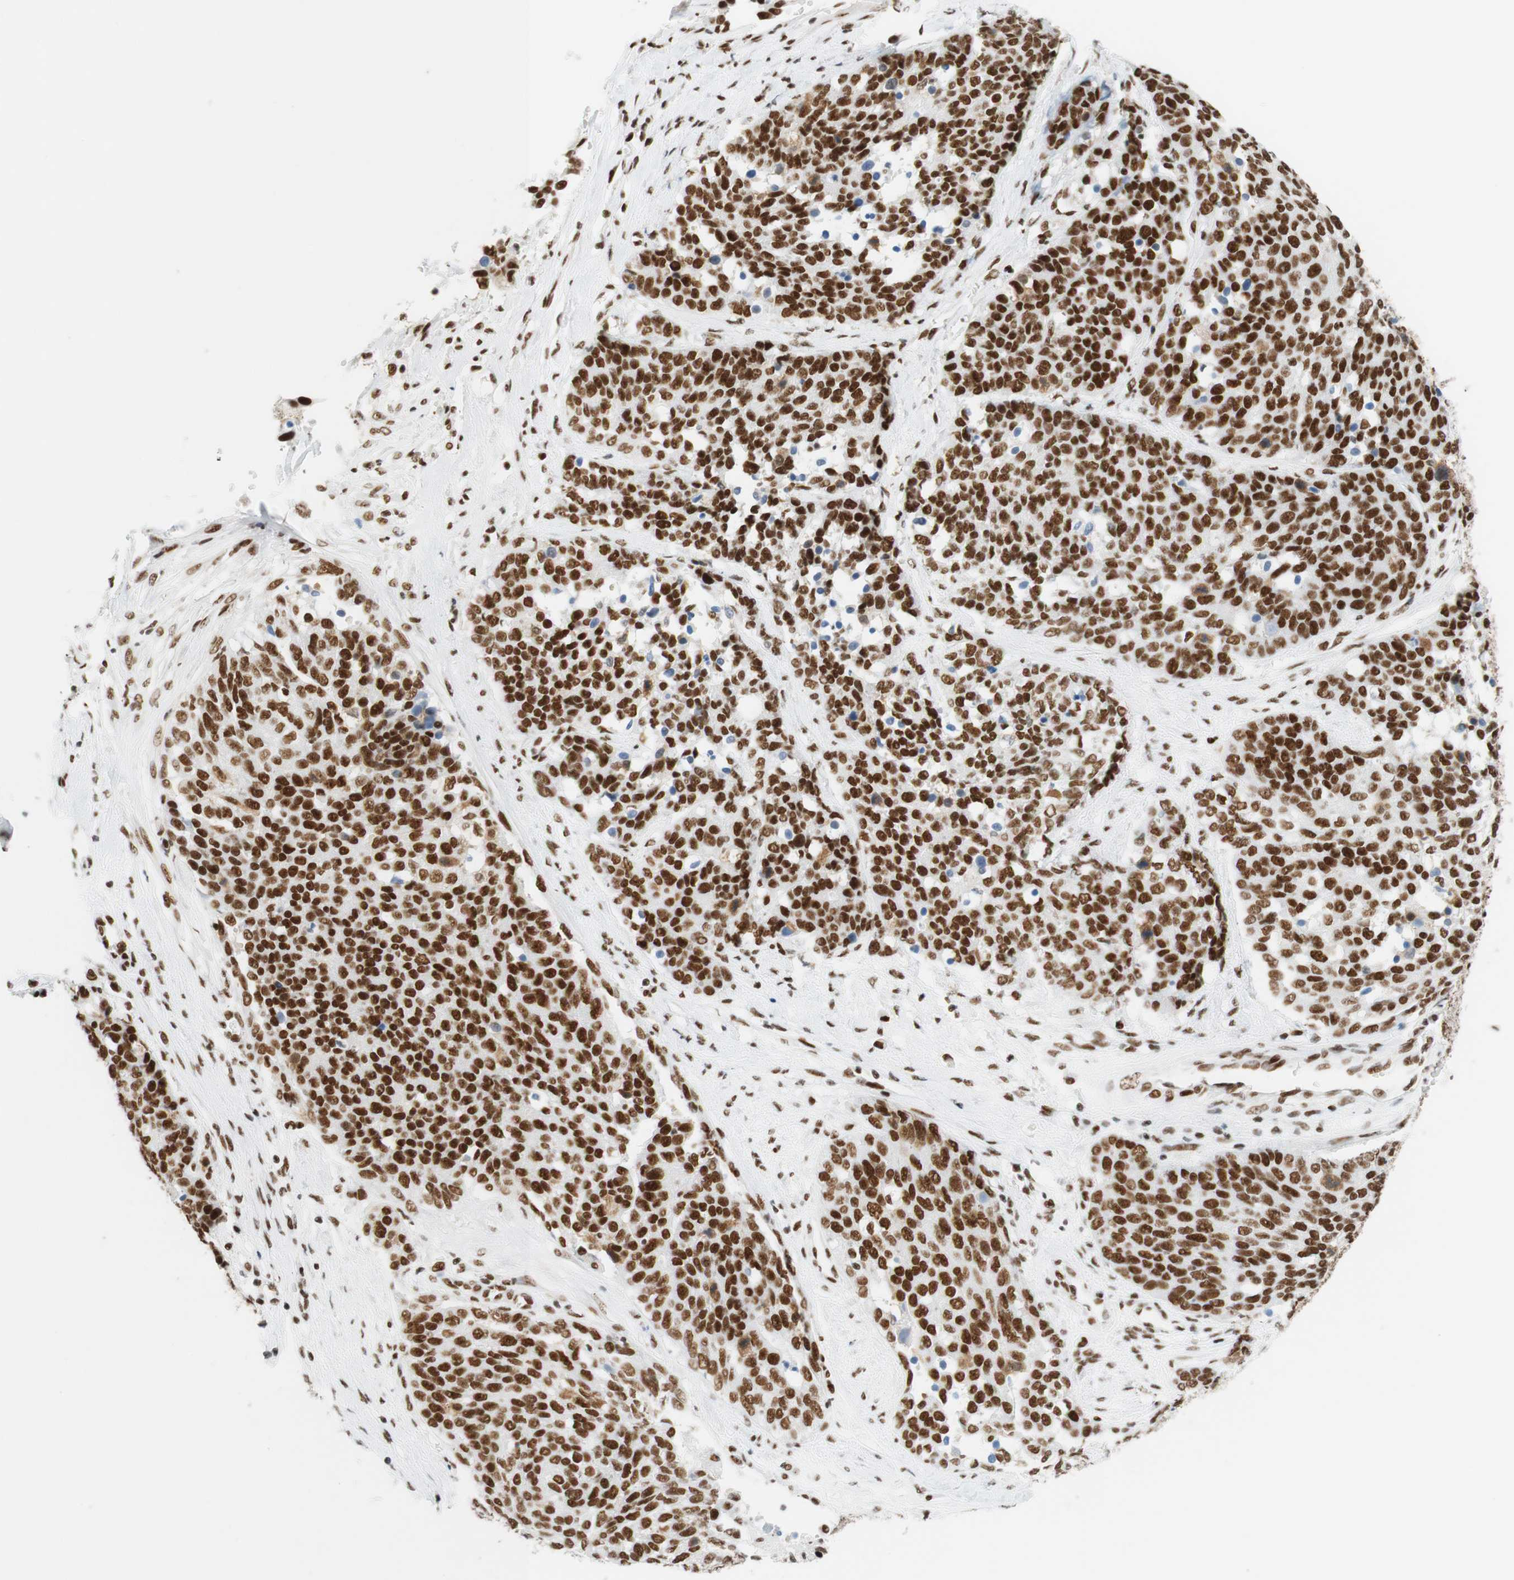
{"staining": {"intensity": "moderate", "quantity": ">75%", "location": "nuclear"}, "tissue": "ovarian cancer", "cell_type": "Tumor cells", "image_type": "cancer", "snomed": [{"axis": "morphology", "description": "Cystadenocarcinoma, serous, NOS"}, {"axis": "topography", "description": "Ovary"}], "caption": "The immunohistochemical stain highlights moderate nuclear expression in tumor cells of serous cystadenocarcinoma (ovarian) tissue.", "gene": "RNF20", "patient": {"sex": "female", "age": 44}}